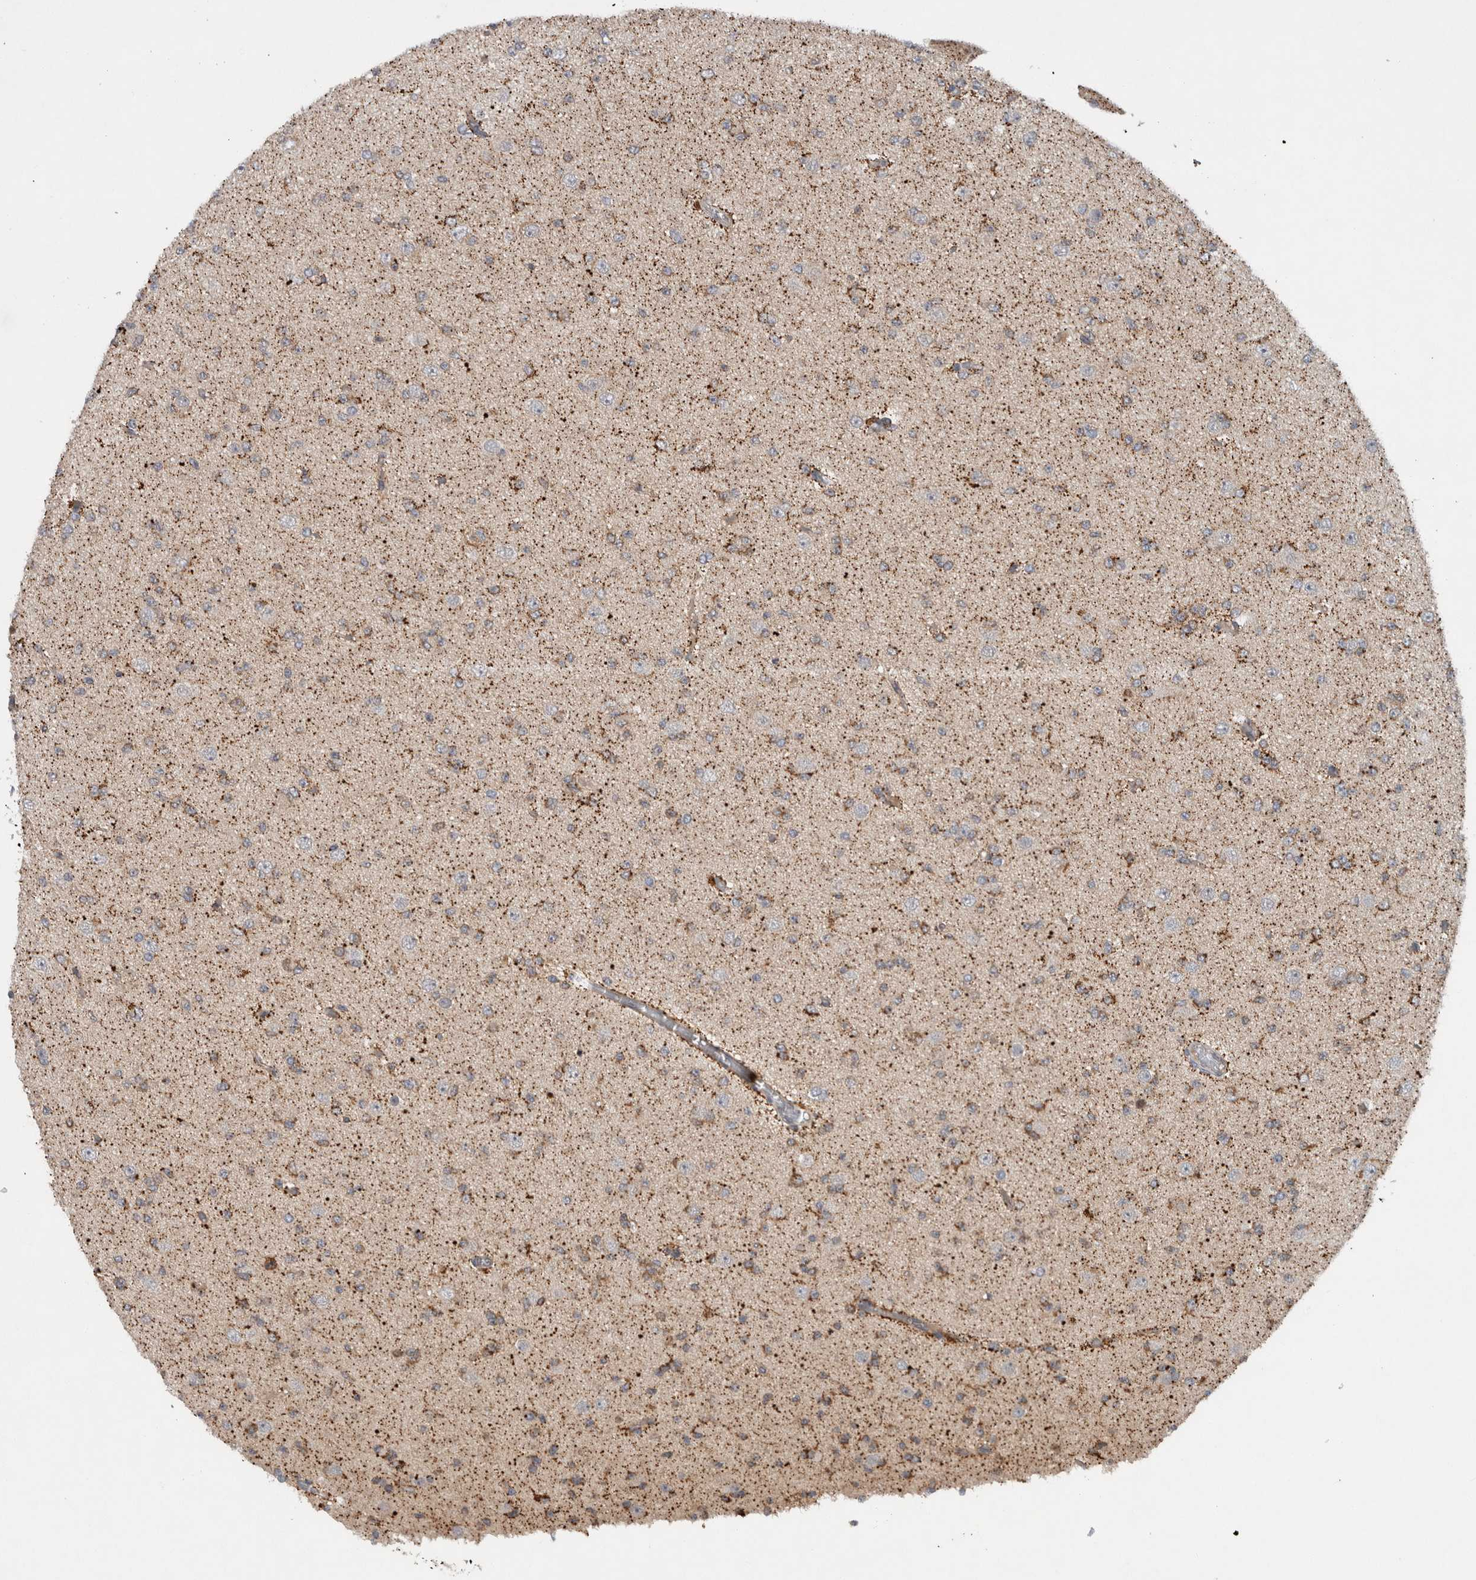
{"staining": {"intensity": "moderate", "quantity": "<25%", "location": "cytoplasmic/membranous"}, "tissue": "glioma", "cell_type": "Tumor cells", "image_type": "cancer", "snomed": [{"axis": "morphology", "description": "Glioma, malignant, Low grade"}, {"axis": "topography", "description": "Brain"}], "caption": "Tumor cells show moderate cytoplasmic/membranous positivity in about <25% of cells in low-grade glioma (malignant). Nuclei are stained in blue.", "gene": "PDCD2", "patient": {"sex": "female", "age": 22}}